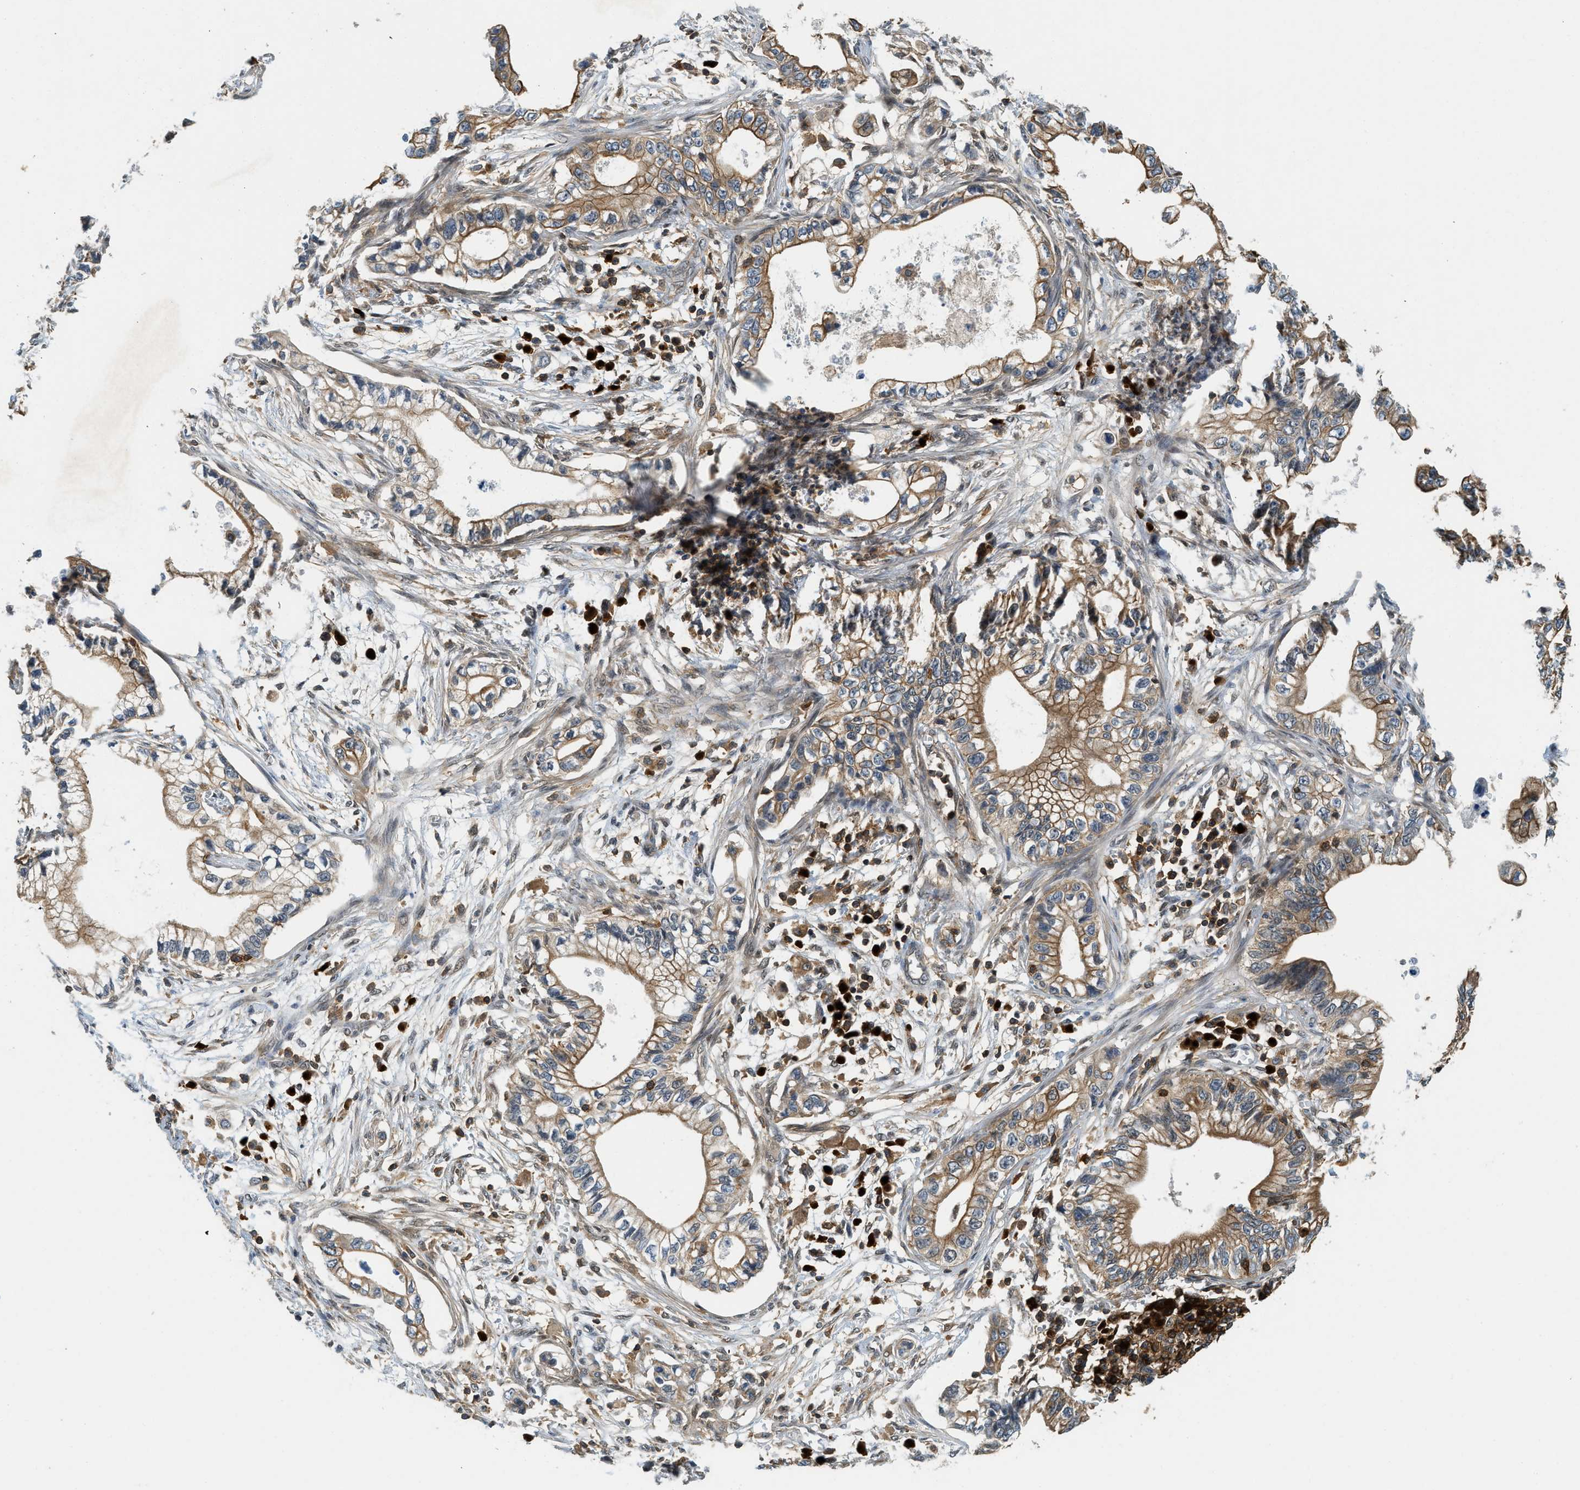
{"staining": {"intensity": "moderate", "quantity": ">75%", "location": "cytoplasmic/membranous"}, "tissue": "pancreatic cancer", "cell_type": "Tumor cells", "image_type": "cancer", "snomed": [{"axis": "morphology", "description": "Adenocarcinoma, NOS"}, {"axis": "topography", "description": "Pancreas"}], "caption": "Immunohistochemistry (IHC) (DAB) staining of human pancreatic cancer reveals moderate cytoplasmic/membranous protein staining in about >75% of tumor cells. (Brightfield microscopy of DAB IHC at high magnification).", "gene": "GMPPB", "patient": {"sex": "male", "age": 56}}